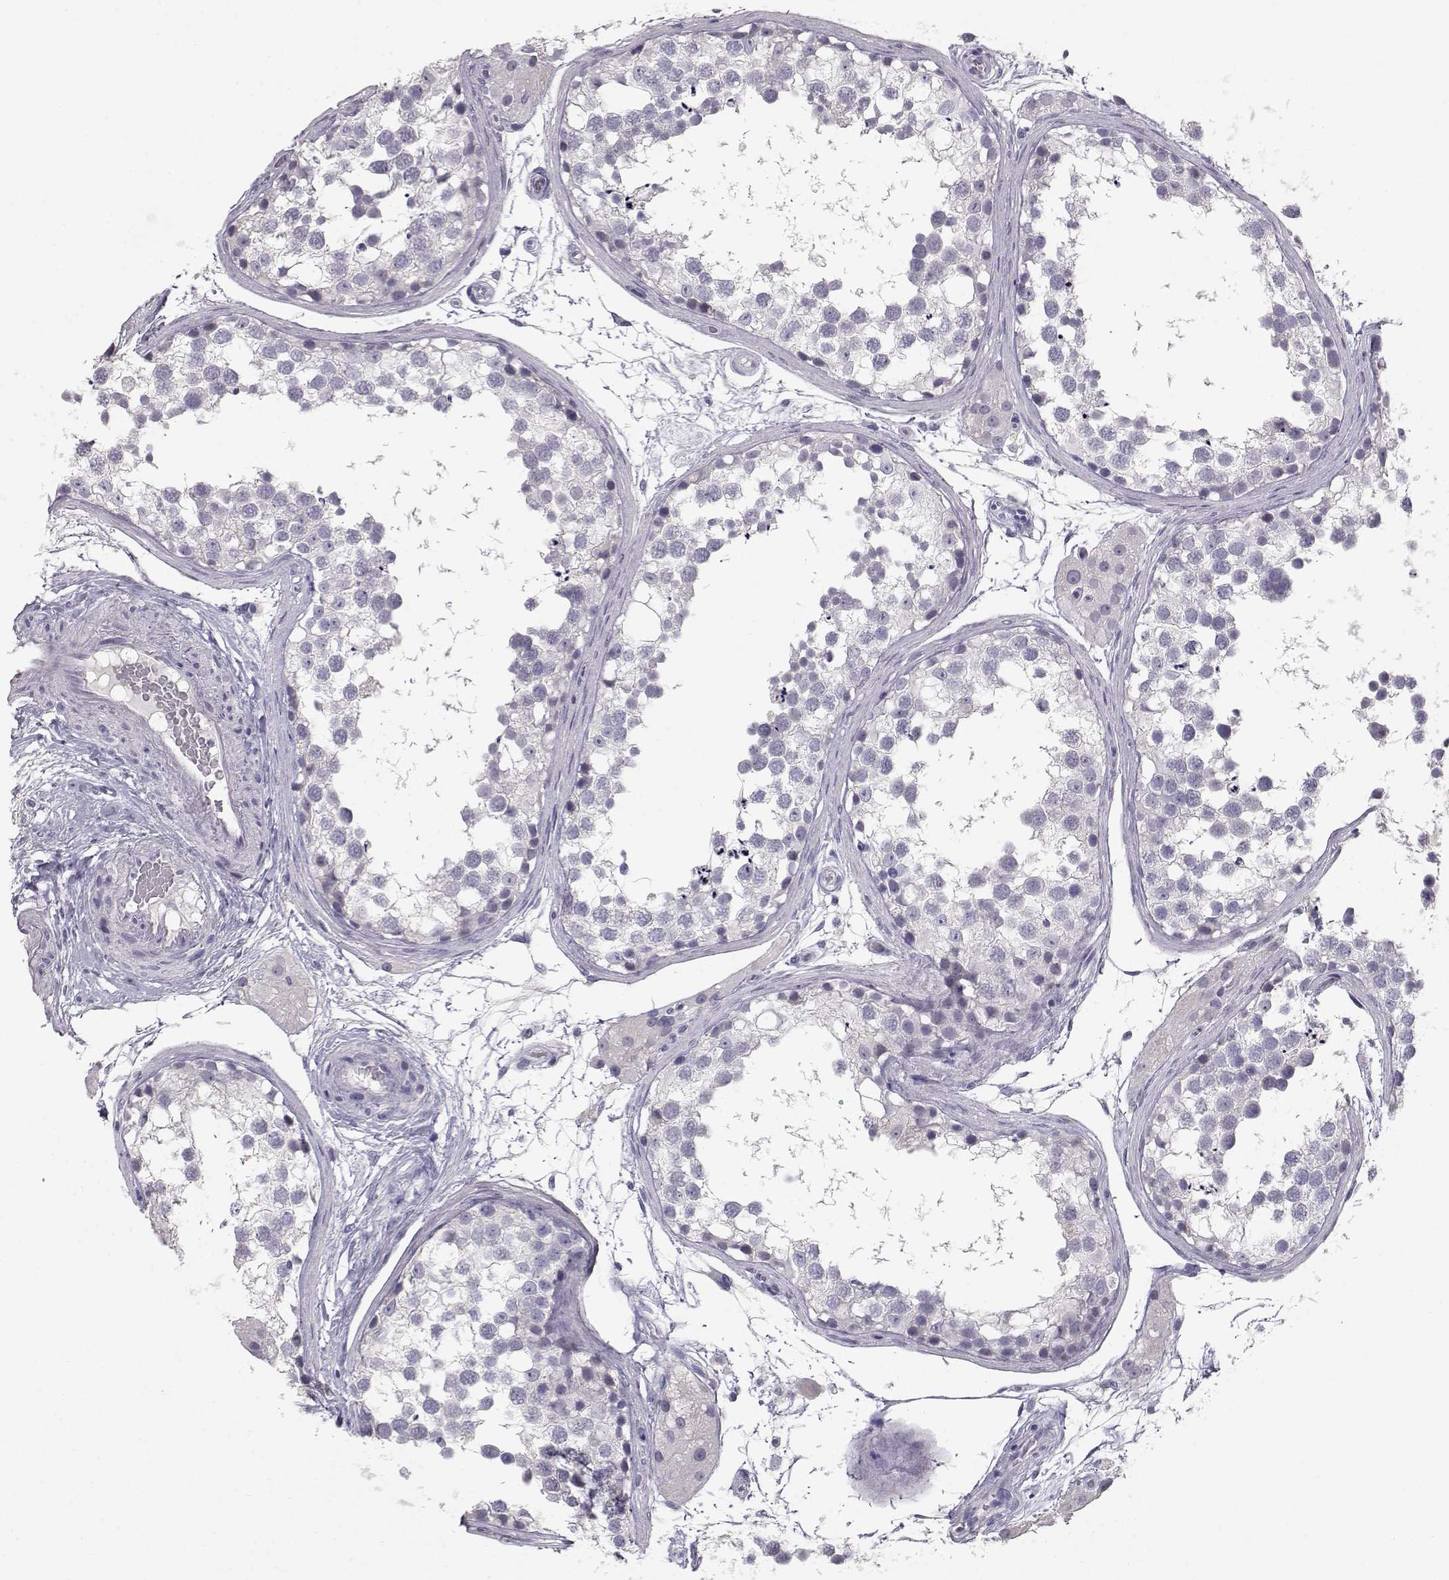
{"staining": {"intensity": "negative", "quantity": "none", "location": "none"}, "tissue": "testis", "cell_type": "Cells in seminiferous ducts", "image_type": "normal", "snomed": [{"axis": "morphology", "description": "Normal tissue, NOS"}, {"axis": "morphology", "description": "Seminoma, NOS"}, {"axis": "topography", "description": "Testis"}], "caption": "This histopathology image is of benign testis stained with IHC to label a protein in brown with the nuclei are counter-stained blue. There is no staining in cells in seminiferous ducts.", "gene": "LAMB3", "patient": {"sex": "male", "age": 65}}